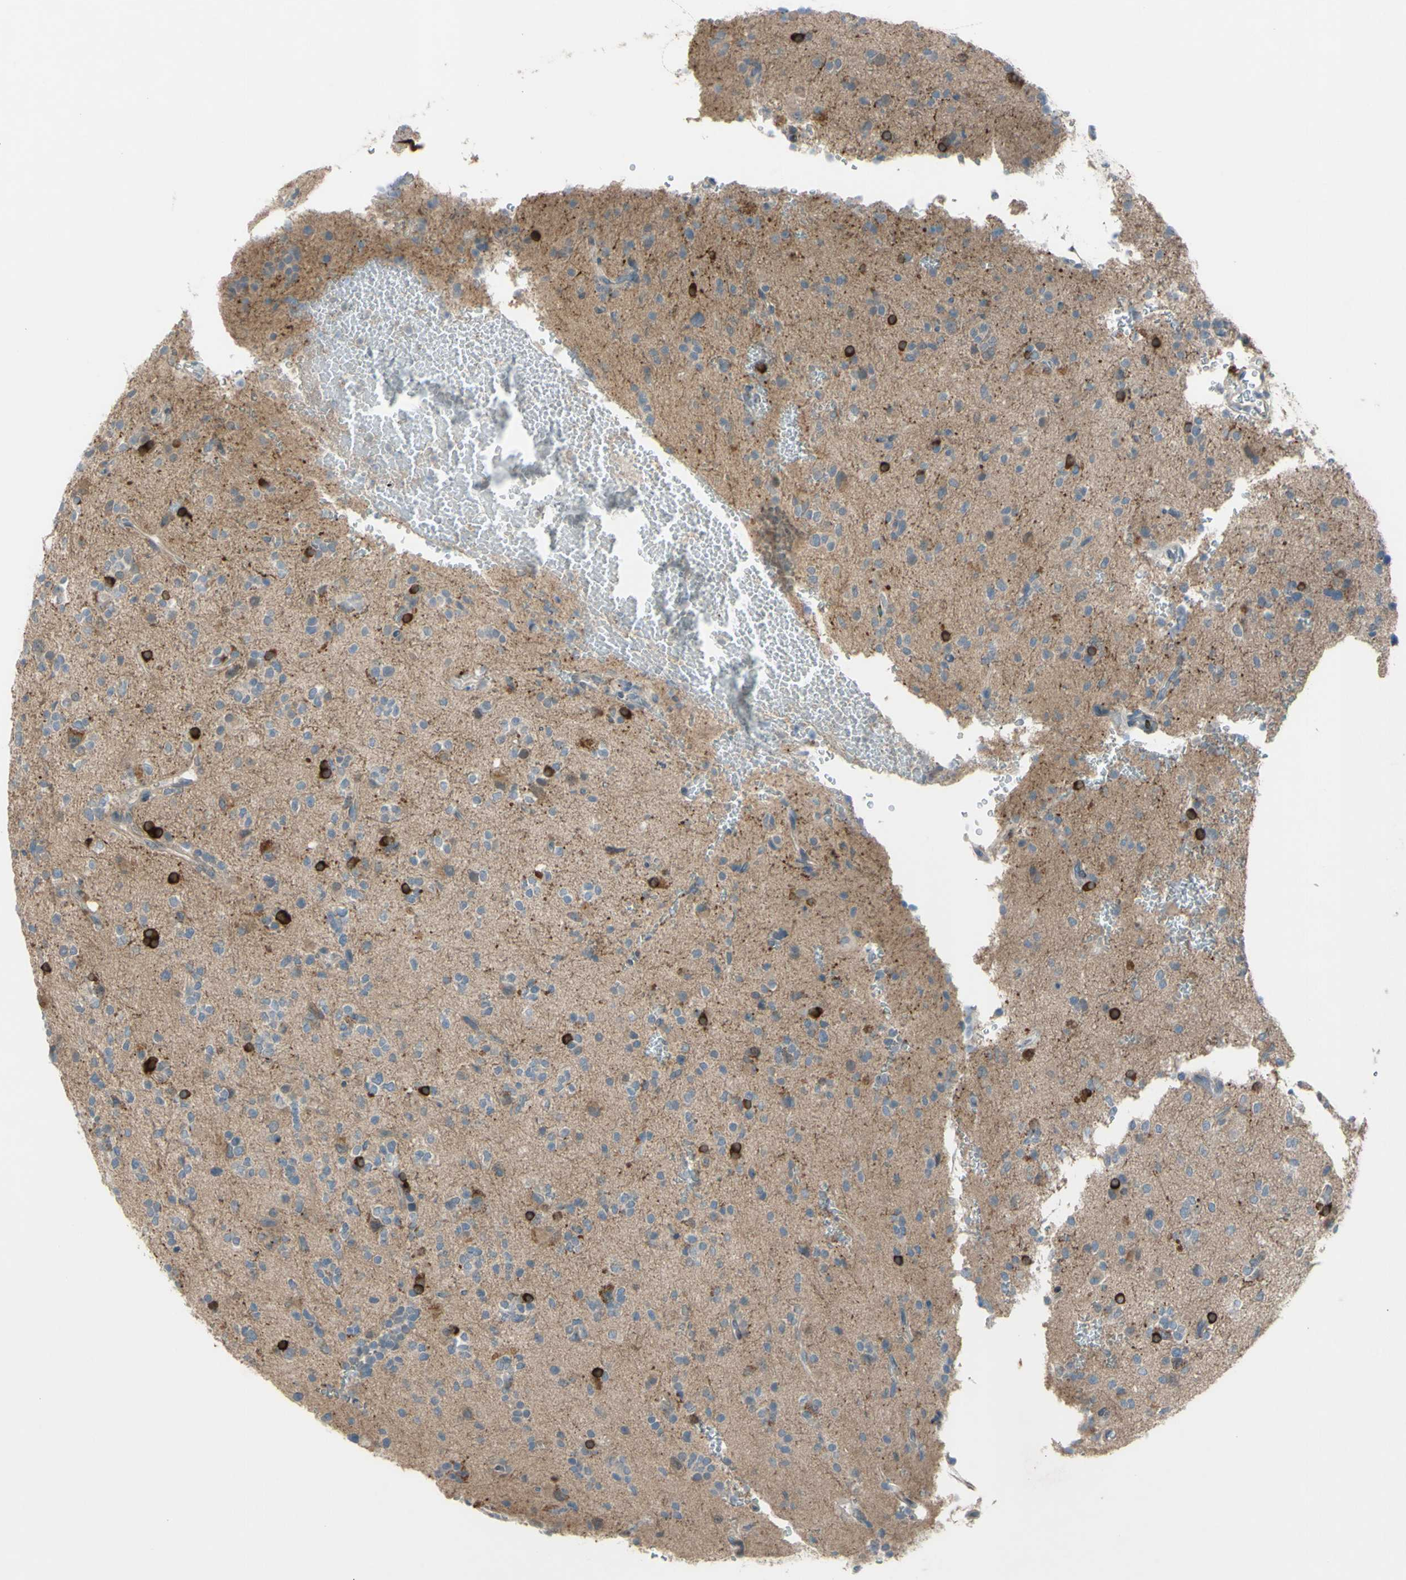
{"staining": {"intensity": "strong", "quantity": "<25%", "location": "cytoplasmic/membranous"}, "tissue": "glioma", "cell_type": "Tumor cells", "image_type": "cancer", "snomed": [{"axis": "morphology", "description": "Glioma, malignant, High grade"}, {"axis": "topography", "description": "Brain"}], "caption": "This image exhibits IHC staining of glioma, with medium strong cytoplasmic/membranous positivity in approximately <25% of tumor cells.", "gene": "AFP", "patient": {"sex": "male", "age": 47}}